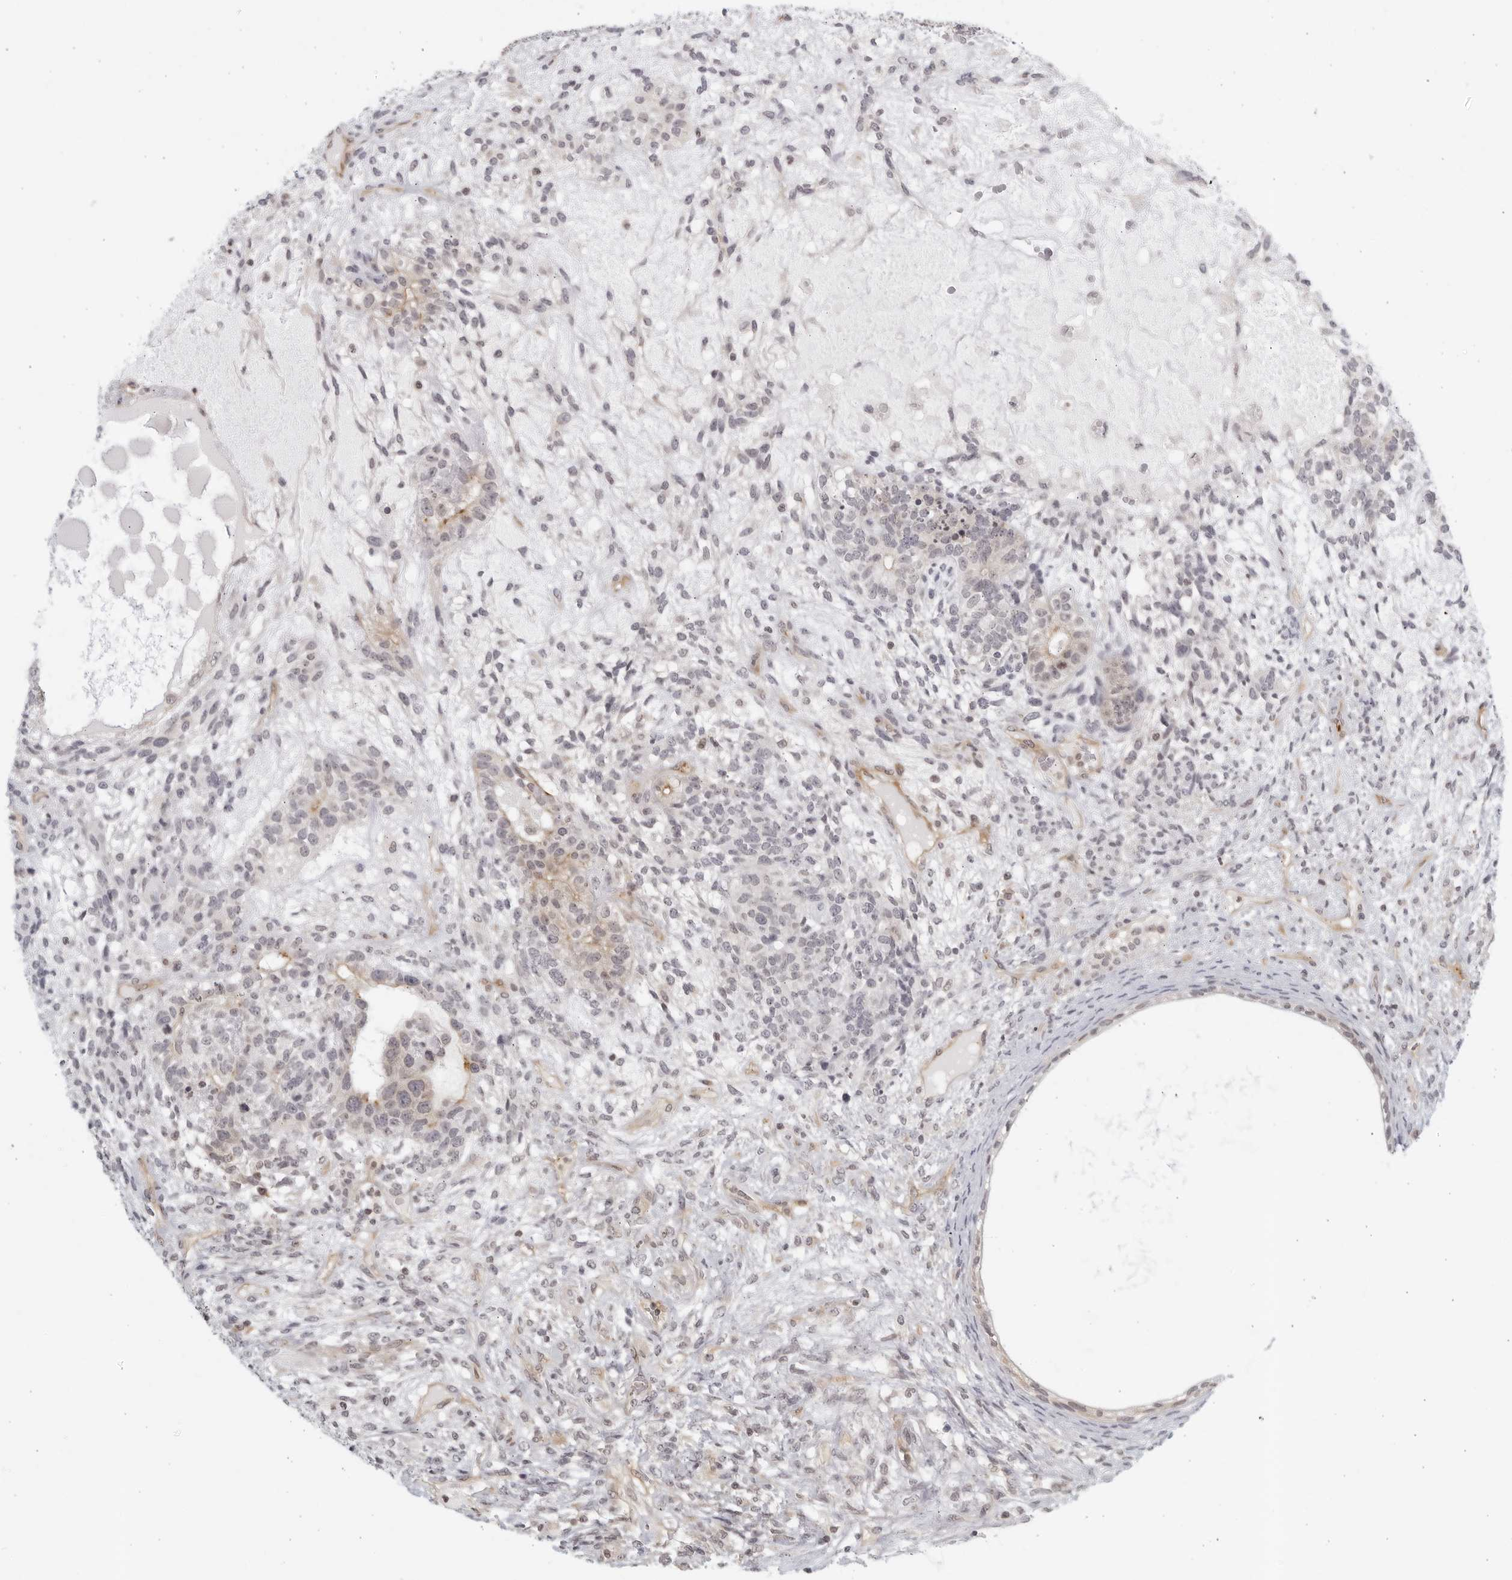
{"staining": {"intensity": "moderate", "quantity": ">75%", "location": "cytoplasmic/membranous"}, "tissue": "testis cancer", "cell_type": "Tumor cells", "image_type": "cancer", "snomed": [{"axis": "morphology", "description": "Seminoma, NOS"}, {"axis": "morphology", "description": "Carcinoma, Embryonal, NOS"}, {"axis": "topography", "description": "Testis"}], "caption": "Testis embryonal carcinoma tissue displays moderate cytoplasmic/membranous staining in approximately >75% of tumor cells, visualized by immunohistochemistry.", "gene": "SERTAD4", "patient": {"sex": "male", "age": 28}}